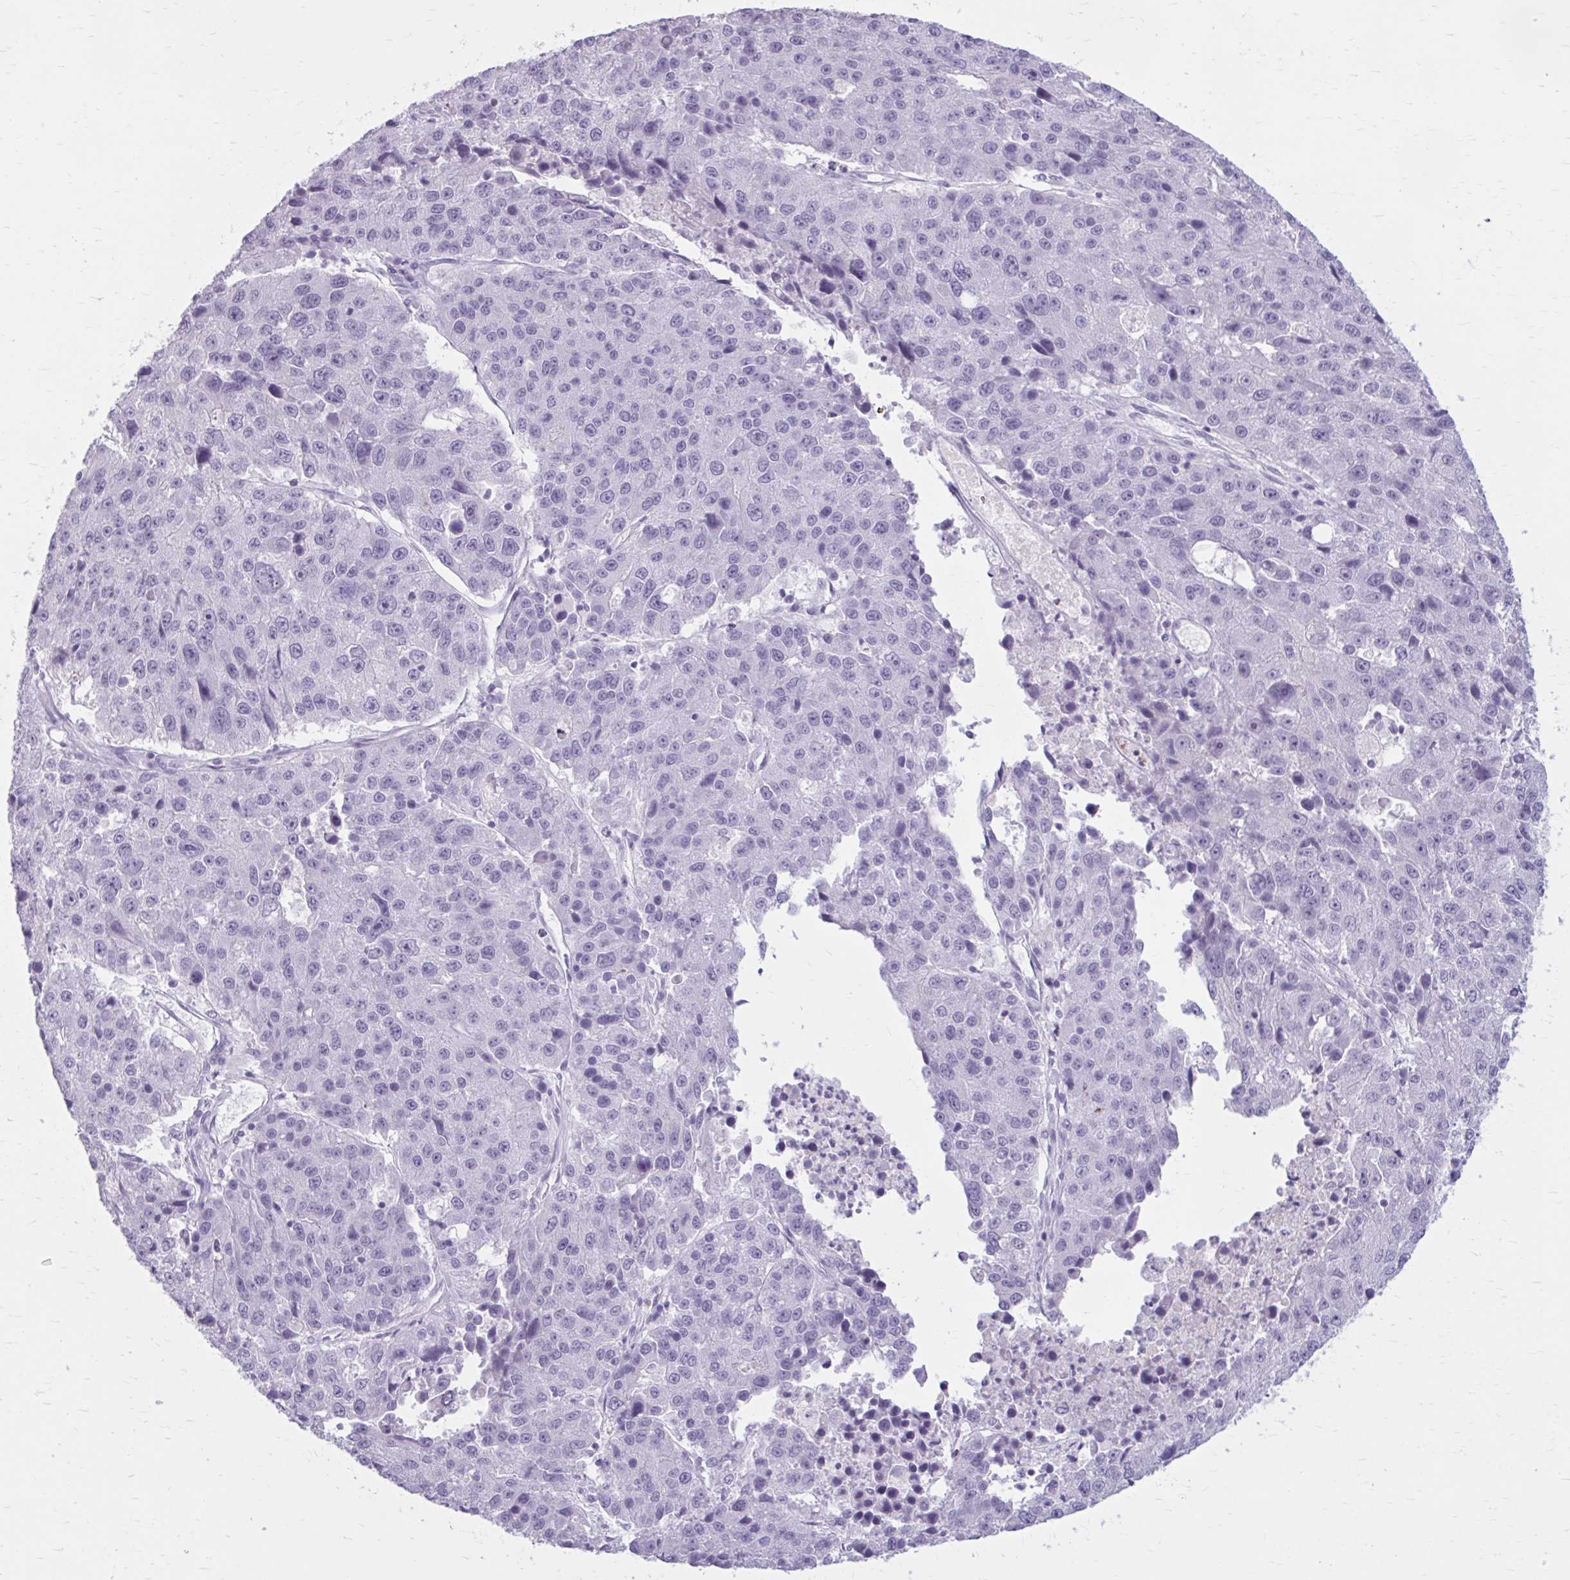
{"staining": {"intensity": "negative", "quantity": "none", "location": "none"}, "tissue": "stomach cancer", "cell_type": "Tumor cells", "image_type": "cancer", "snomed": [{"axis": "morphology", "description": "Adenocarcinoma, NOS"}, {"axis": "topography", "description": "Stomach"}], "caption": "IHC histopathology image of neoplastic tissue: adenocarcinoma (stomach) stained with DAB demonstrates no significant protein staining in tumor cells.", "gene": "OR4B1", "patient": {"sex": "male", "age": 71}}